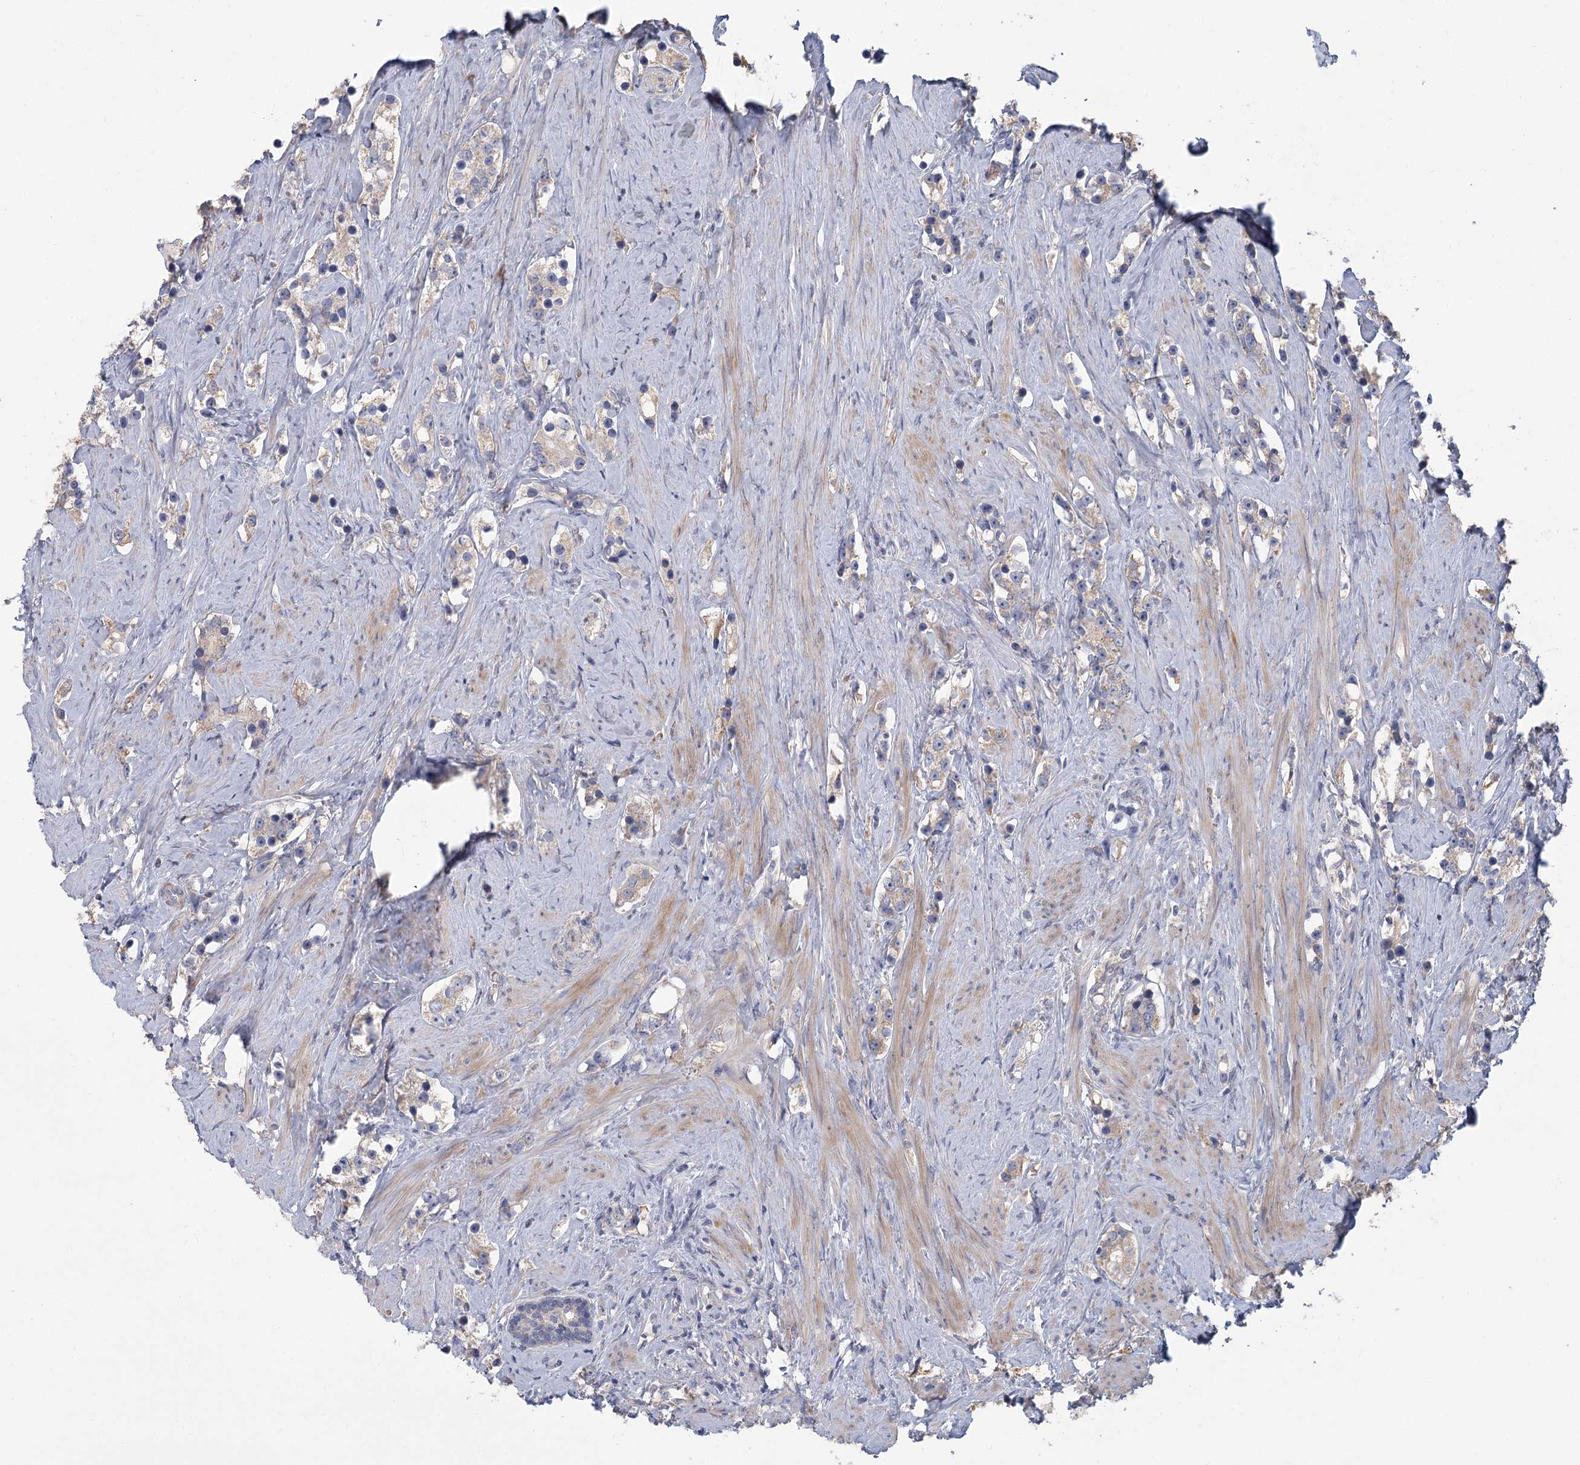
{"staining": {"intensity": "weak", "quantity": "25%-75%", "location": "cytoplasmic/membranous"}, "tissue": "prostate cancer", "cell_type": "Tumor cells", "image_type": "cancer", "snomed": [{"axis": "morphology", "description": "Adenocarcinoma, High grade"}, {"axis": "topography", "description": "Prostate"}], "caption": "Weak cytoplasmic/membranous positivity for a protein is seen in approximately 25%-75% of tumor cells of prostate cancer (high-grade adenocarcinoma) using IHC.", "gene": "CNTLN", "patient": {"sex": "male", "age": 63}}